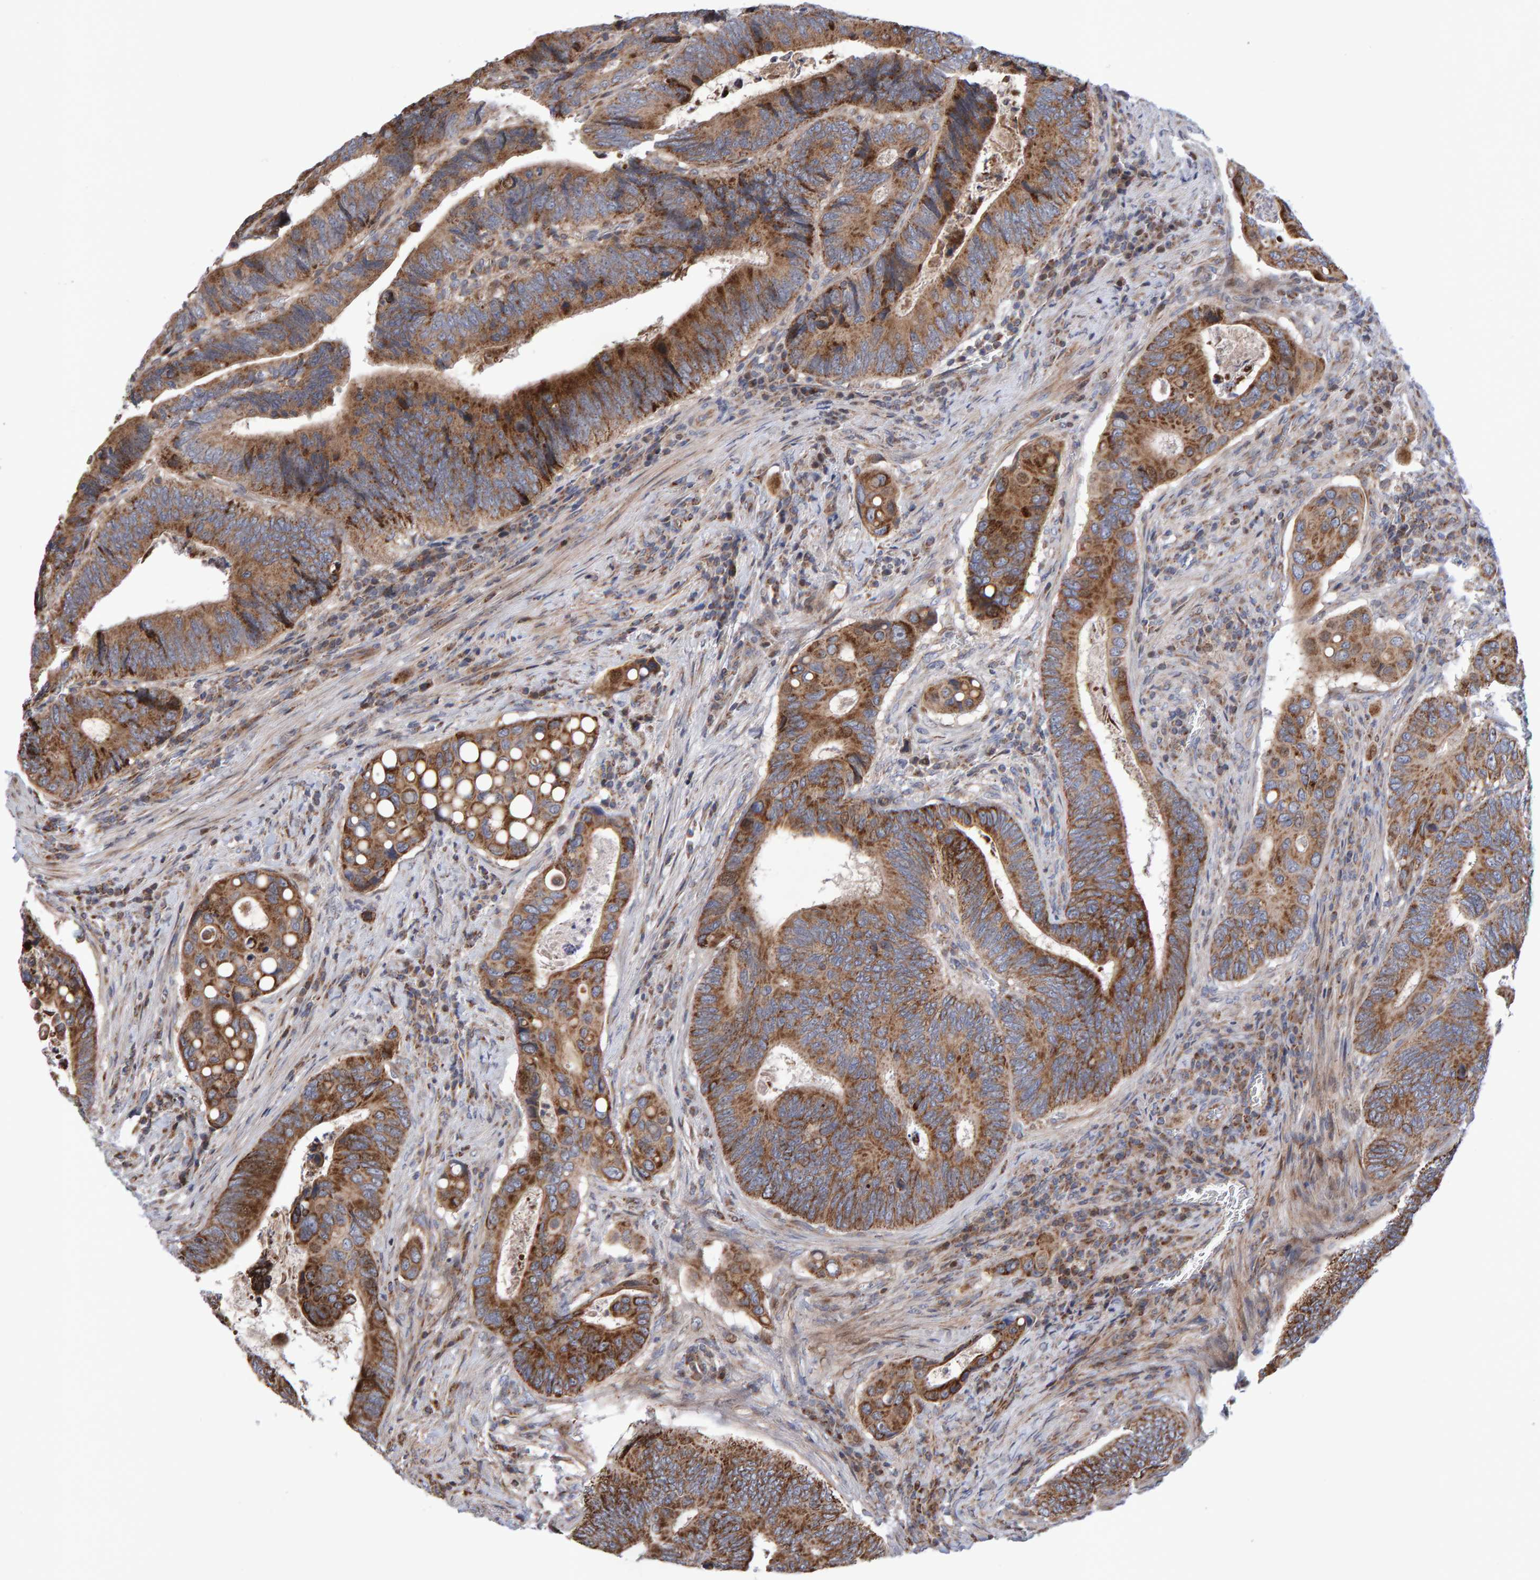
{"staining": {"intensity": "moderate", "quantity": ">75%", "location": "cytoplasmic/membranous"}, "tissue": "colorectal cancer", "cell_type": "Tumor cells", "image_type": "cancer", "snomed": [{"axis": "morphology", "description": "Inflammation, NOS"}, {"axis": "morphology", "description": "Adenocarcinoma, NOS"}, {"axis": "topography", "description": "Colon"}], "caption": "Adenocarcinoma (colorectal) was stained to show a protein in brown. There is medium levels of moderate cytoplasmic/membranous staining in approximately >75% of tumor cells.", "gene": "PECR", "patient": {"sex": "male", "age": 72}}